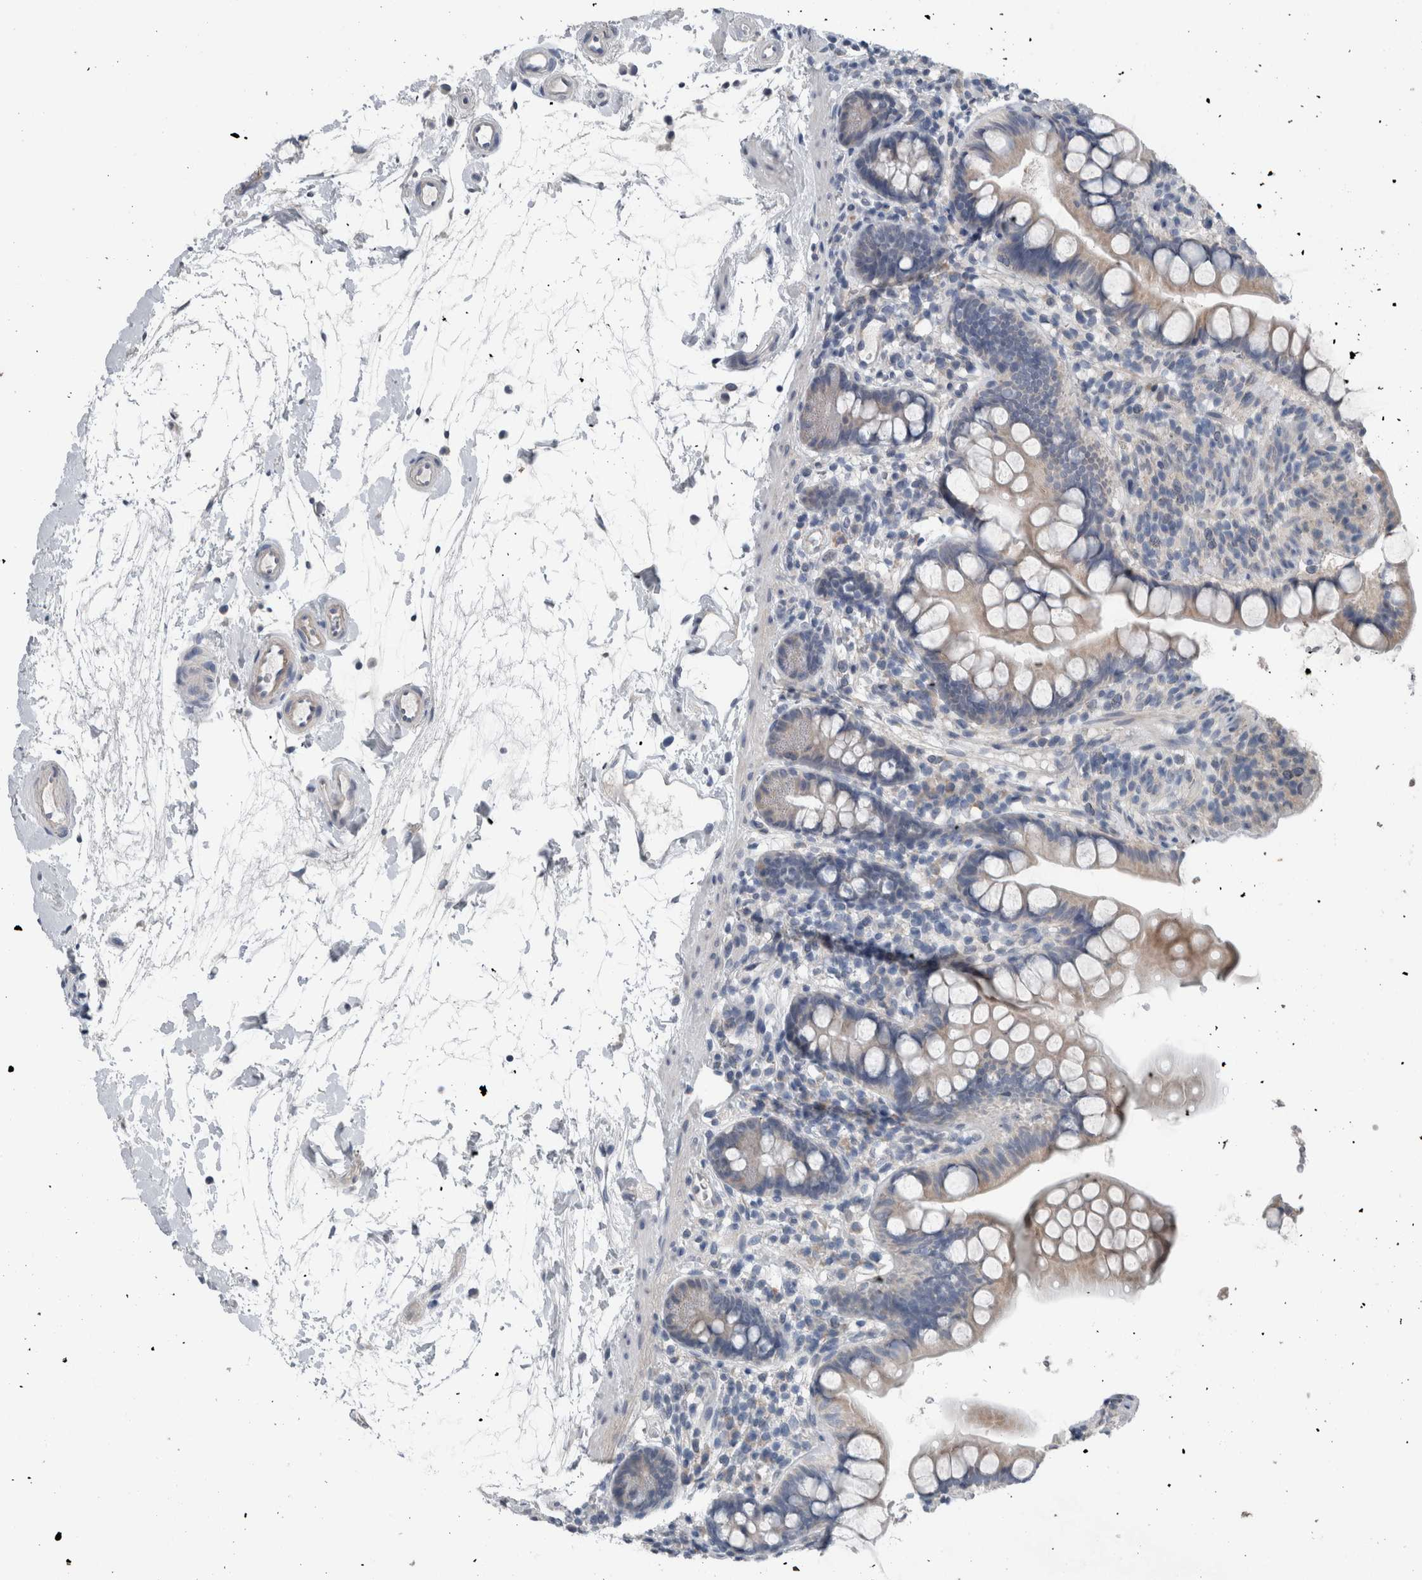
{"staining": {"intensity": "negative", "quantity": "none", "location": "none"}, "tissue": "small intestine", "cell_type": "Glandular cells", "image_type": "normal", "snomed": [{"axis": "morphology", "description": "Normal tissue, NOS"}, {"axis": "topography", "description": "Small intestine"}], "caption": "An immunohistochemistry (IHC) image of unremarkable small intestine is shown. There is no staining in glandular cells of small intestine.", "gene": "CRNN", "patient": {"sex": "female", "age": 84}}